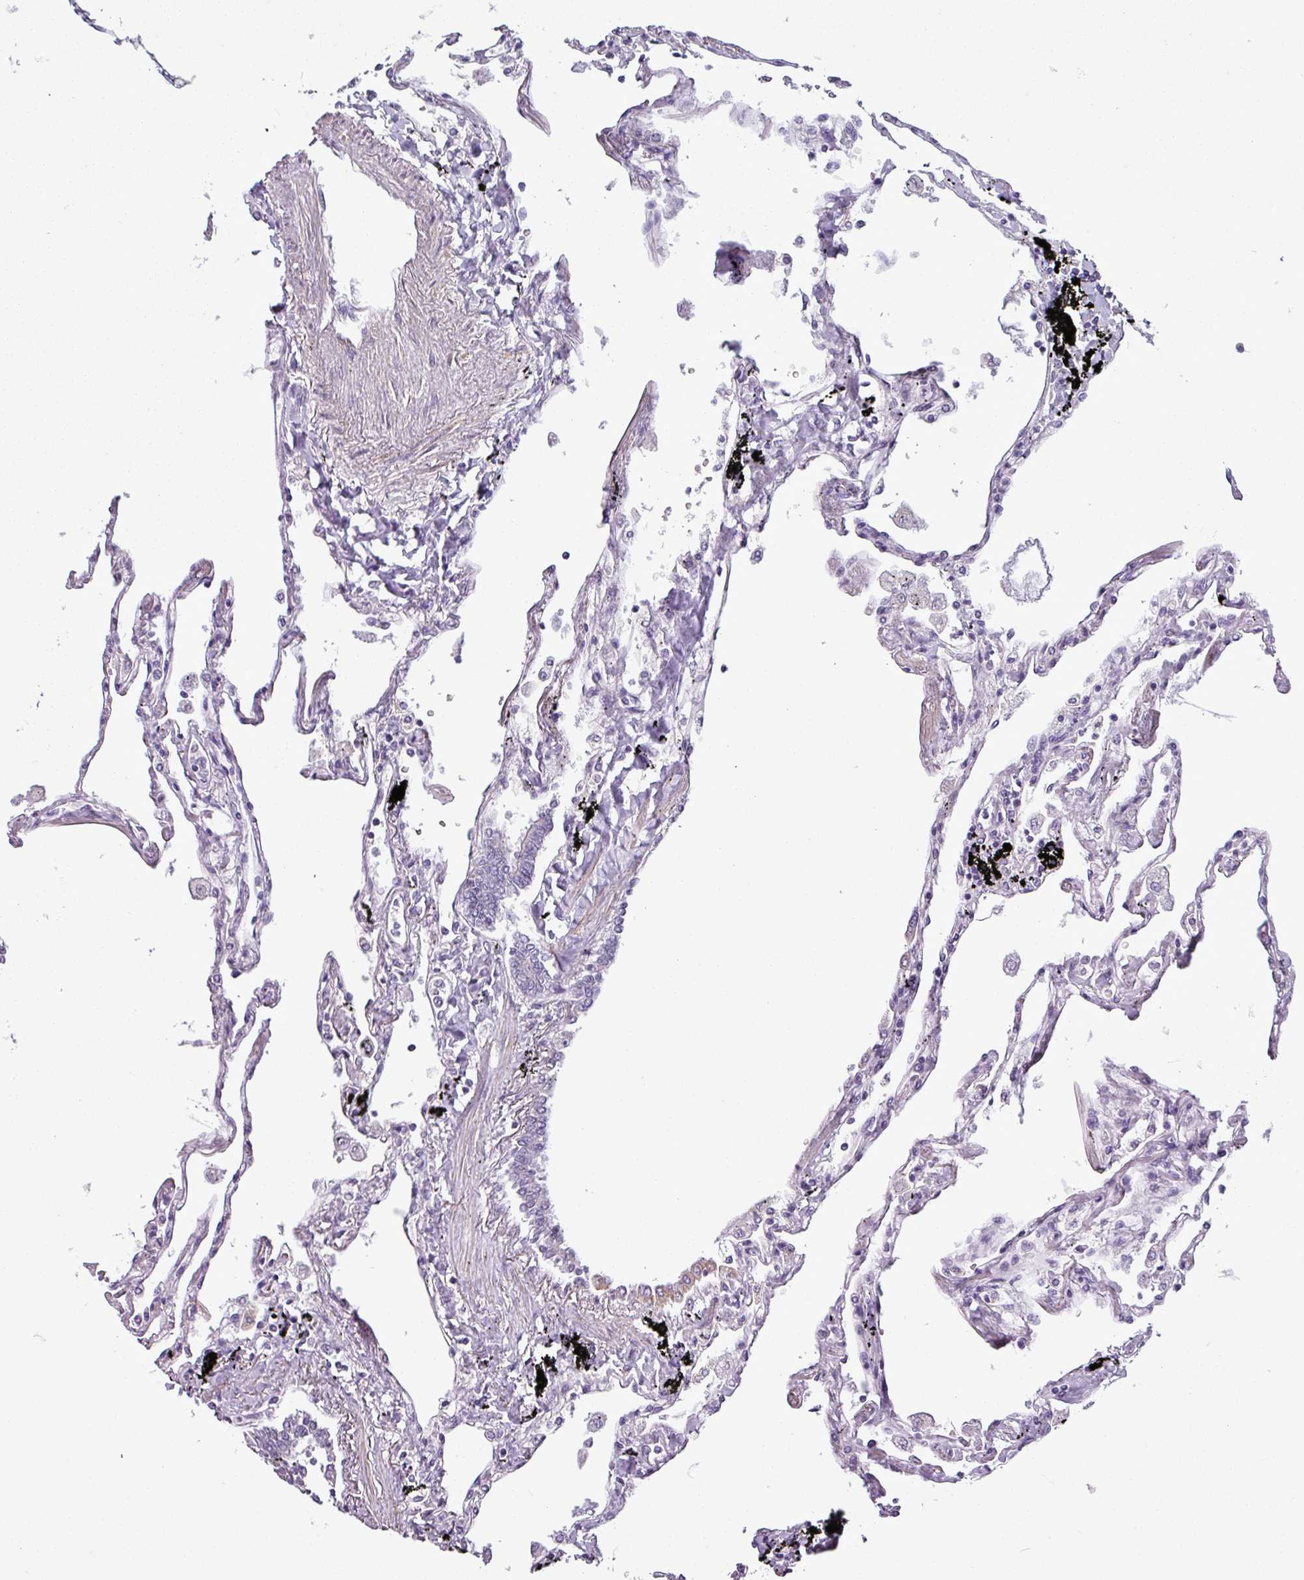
{"staining": {"intensity": "negative", "quantity": "none", "location": "none"}, "tissue": "lung", "cell_type": "Alveolar cells", "image_type": "normal", "snomed": [{"axis": "morphology", "description": "Normal tissue, NOS"}, {"axis": "topography", "description": "Lung"}], "caption": "DAB (3,3'-diaminobenzidine) immunohistochemical staining of benign human lung reveals no significant staining in alveolar cells.", "gene": "BTN2A2", "patient": {"sex": "female", "age": 67}}